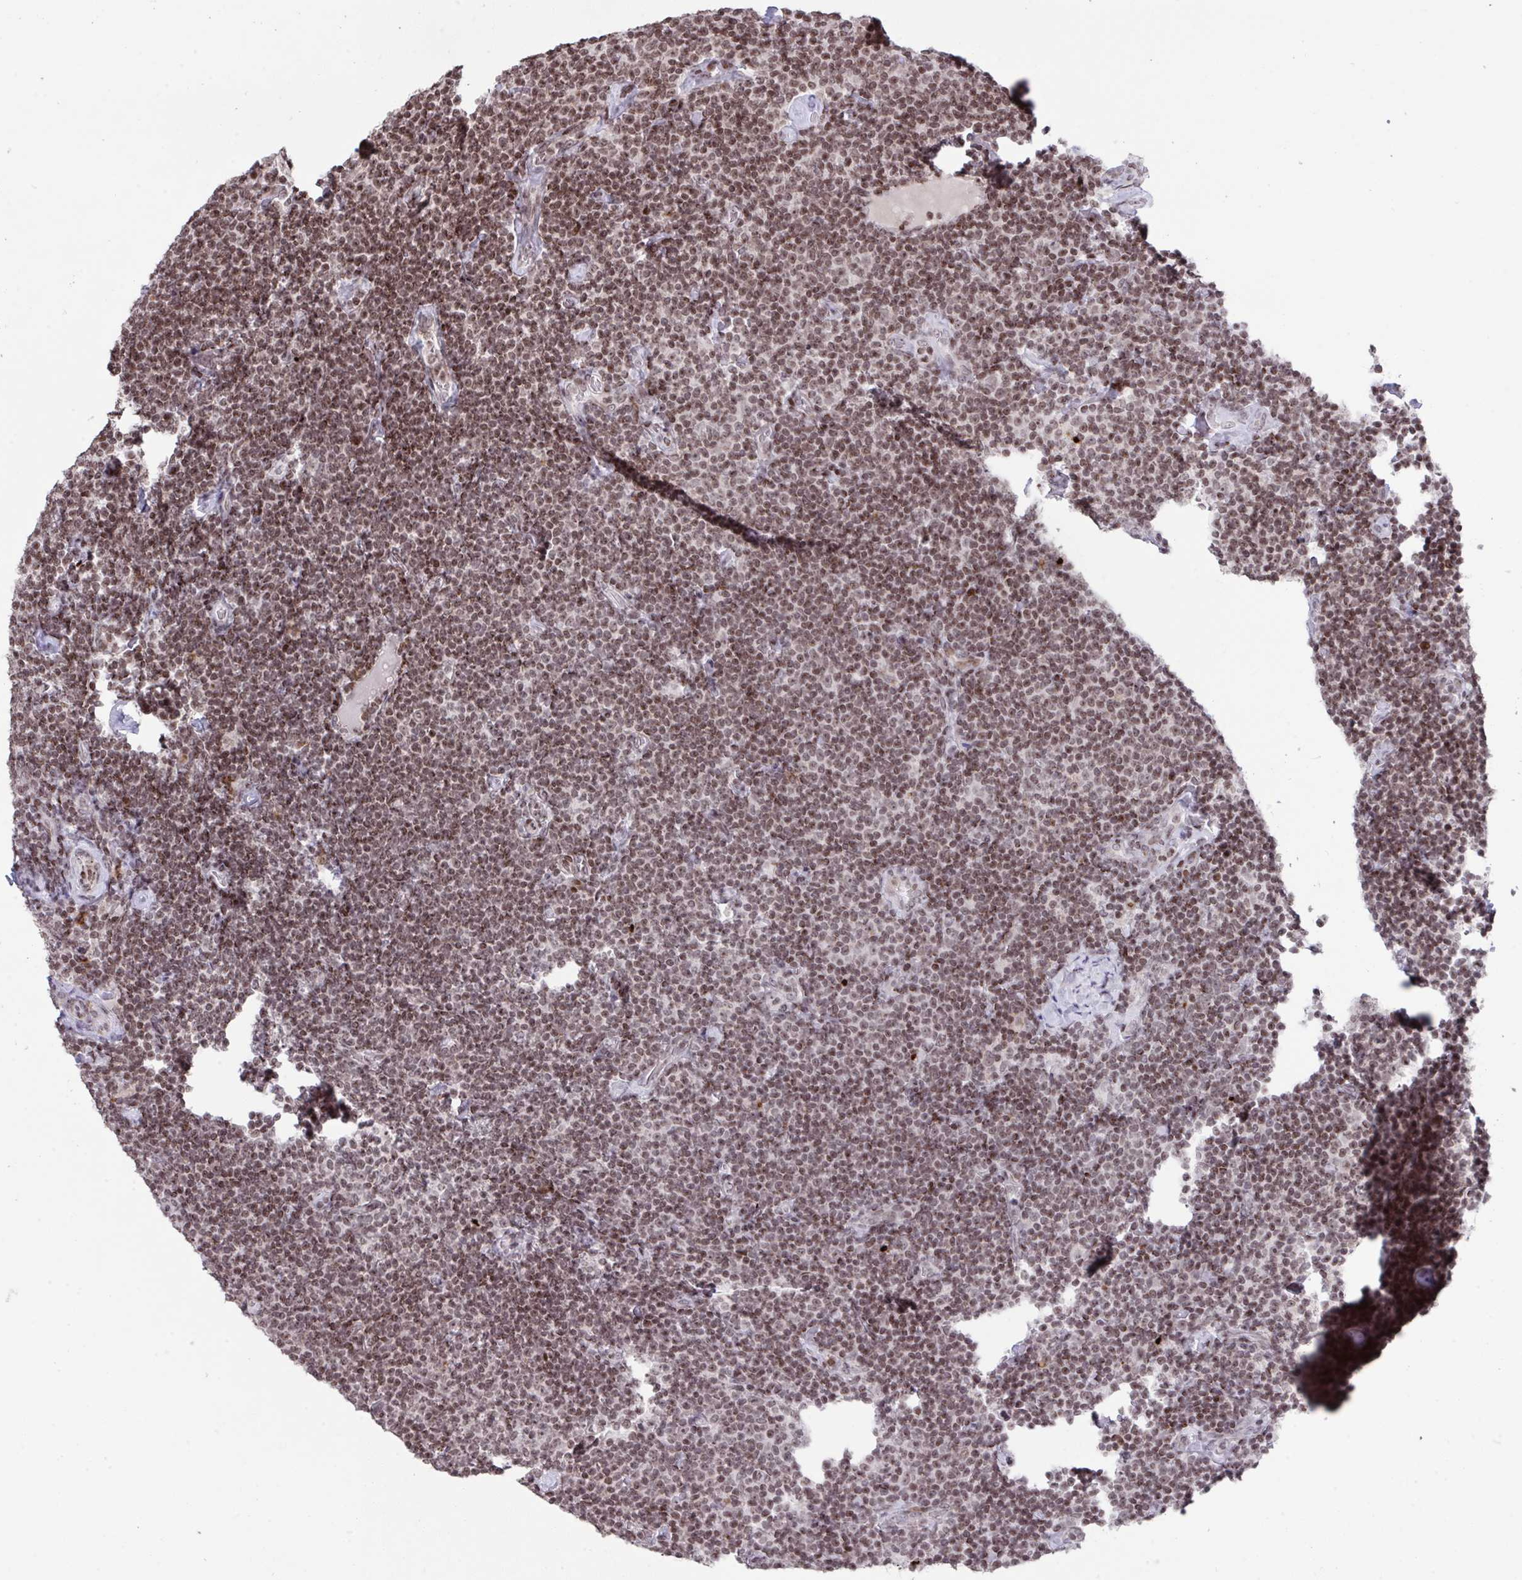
{"staining": {"intensity": "moderate", "quantity": ">75%", "location": "nuclear"}, "tissue": "lymphoma", "cell_type": "Tumor cells", "image_type": "cancer", "snomed": [{"axis": "morphology", "description": "Malignant lymphoma, non-Hodgkin's type, Low grade"}, {"axis": "topography", "description": "Lymph node"}], "caption": "Lymphoma tissue reveals moderate nuclear positivity in about >75% of tumor cells", "gene": "NIP7", "patient": {"sex": "male", "age": 81}}